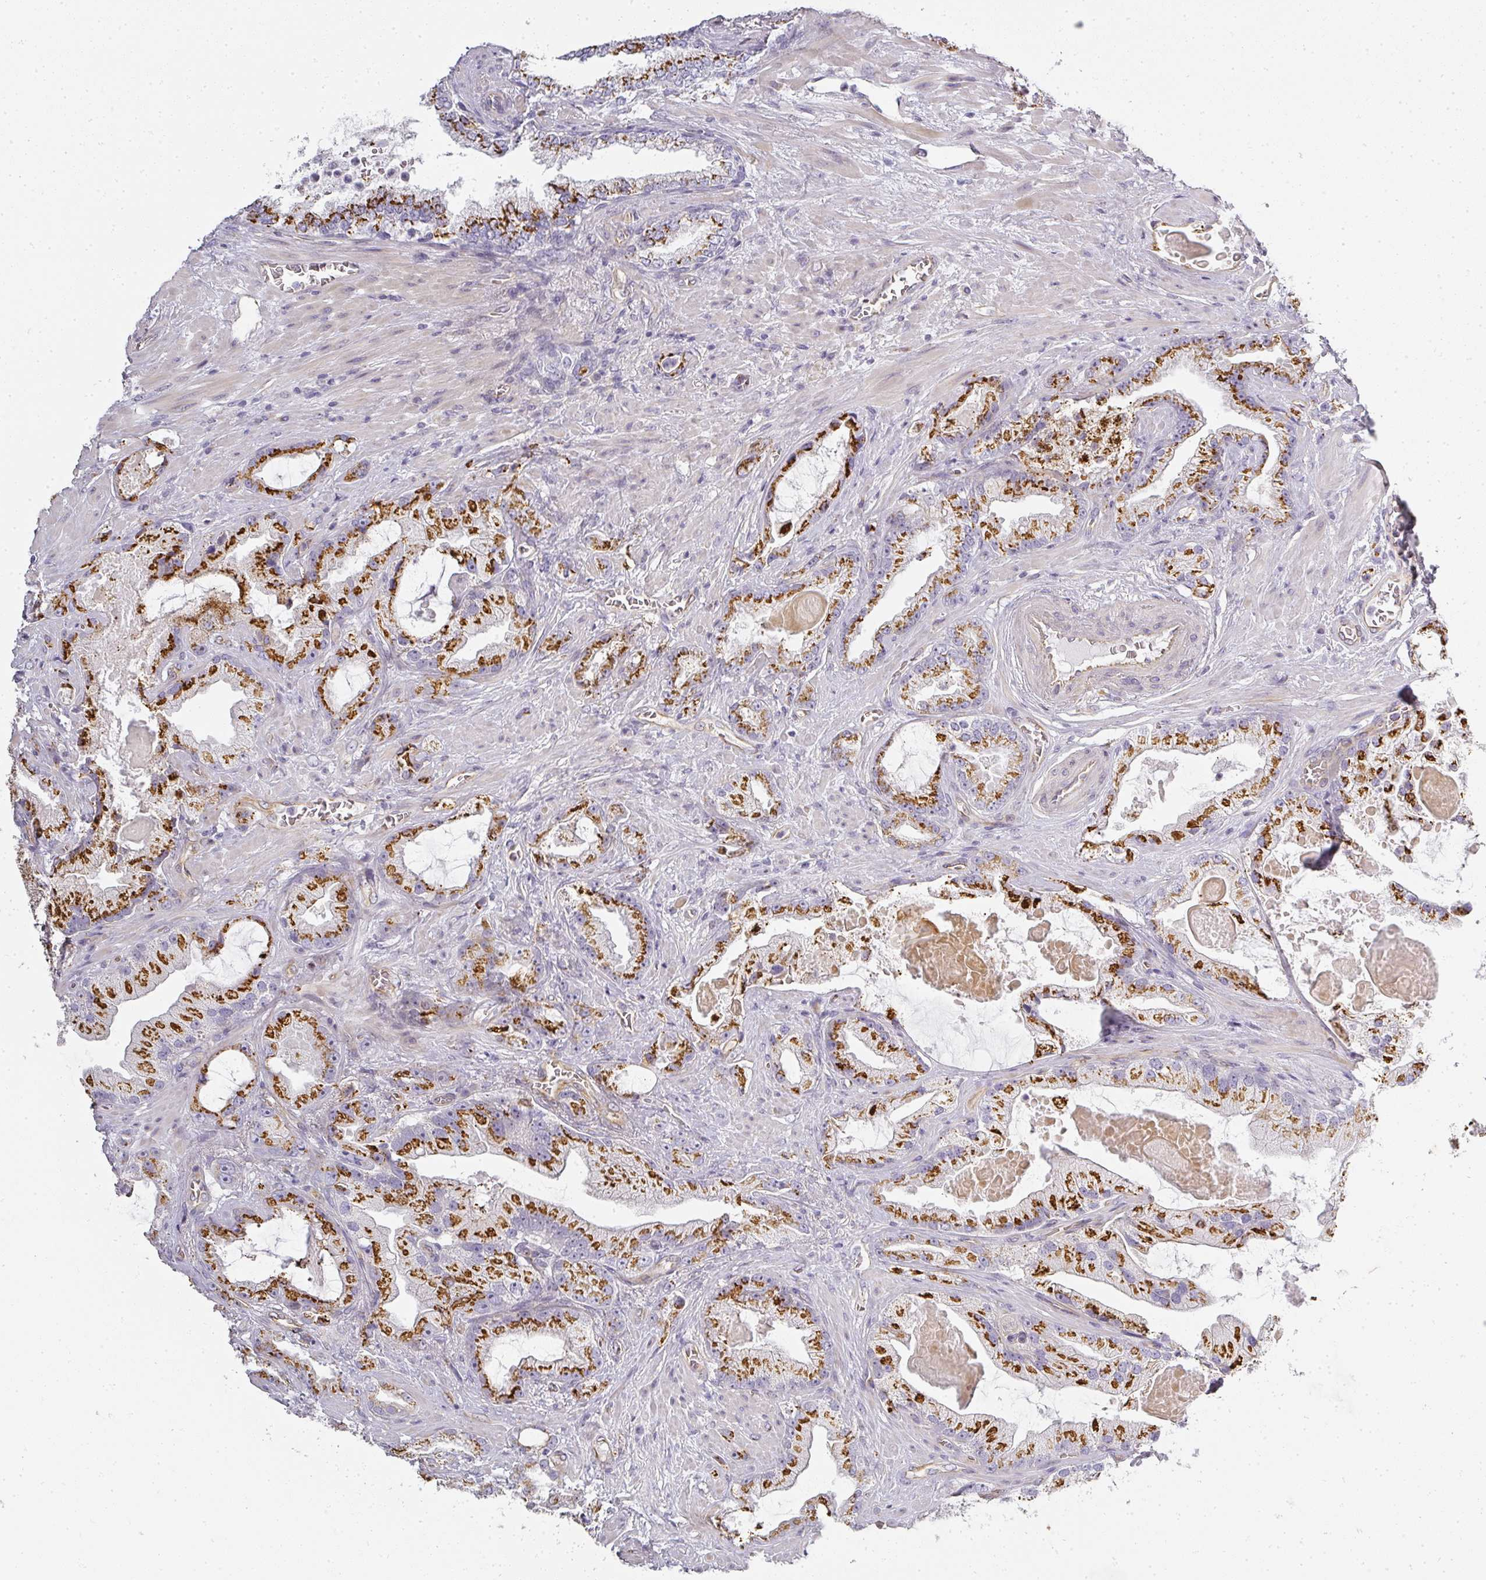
{"staining": {"intensity": "strong", "quantity": ">75%", "location": "cytoplasmic/membranous"}, "tissue": "prostate cancer", "cell_type": "Tumor cells", "image_type": "cancer", "snomed": [{"axis": "morphology", "description": "Adenocarcinoma, High grade"}, {"axis": "topography", "description": "Prostate"}], "caption": "Strong cytoplasmic/membranous positivity for a protein is present in approximately >75% of tumor cells of prostate cancer using immunohistochemistry (IHC).", "gene": "ATP8B2", "patient": {"sex": "male", "age": 68}}